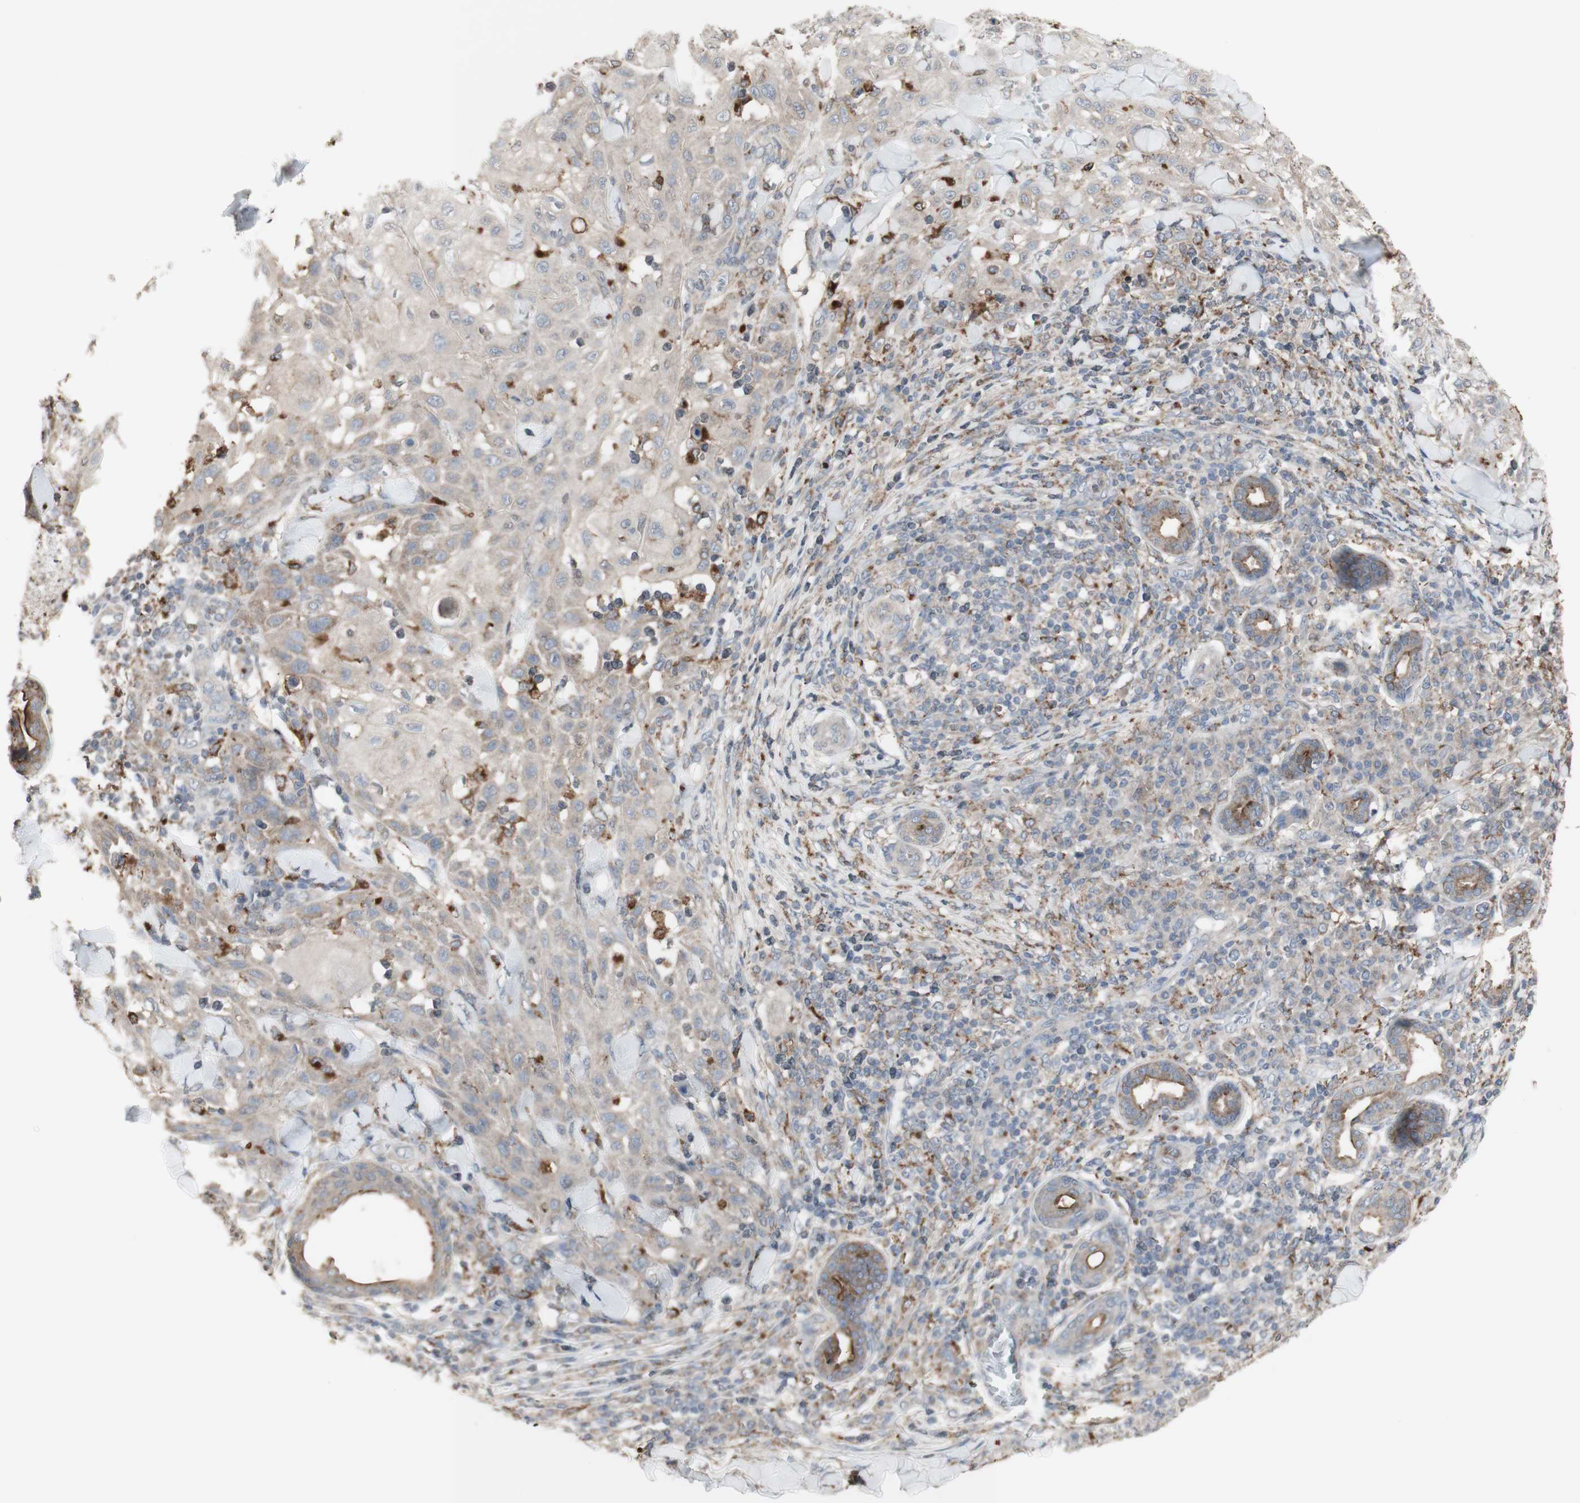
{"staining": {"intensity": "weak", "quantity": "<25%", "location": "cytoplasmic/membranous"}, "tissue": "skin cancer", "cell_type": "Tumor cells", "image_type": "cancer", "snomed": [{"axis": "morphology", "description": "Squamous cell carcinoma, NOS"}, {"axis": "topography", "description": "Skin"}], "caption": "Immunohistochemistry of skin cancer demonstrates no staining in tumor cells.", "gene": "ATP6V1E1", "patient": {"sex": "male", "age": 24}}